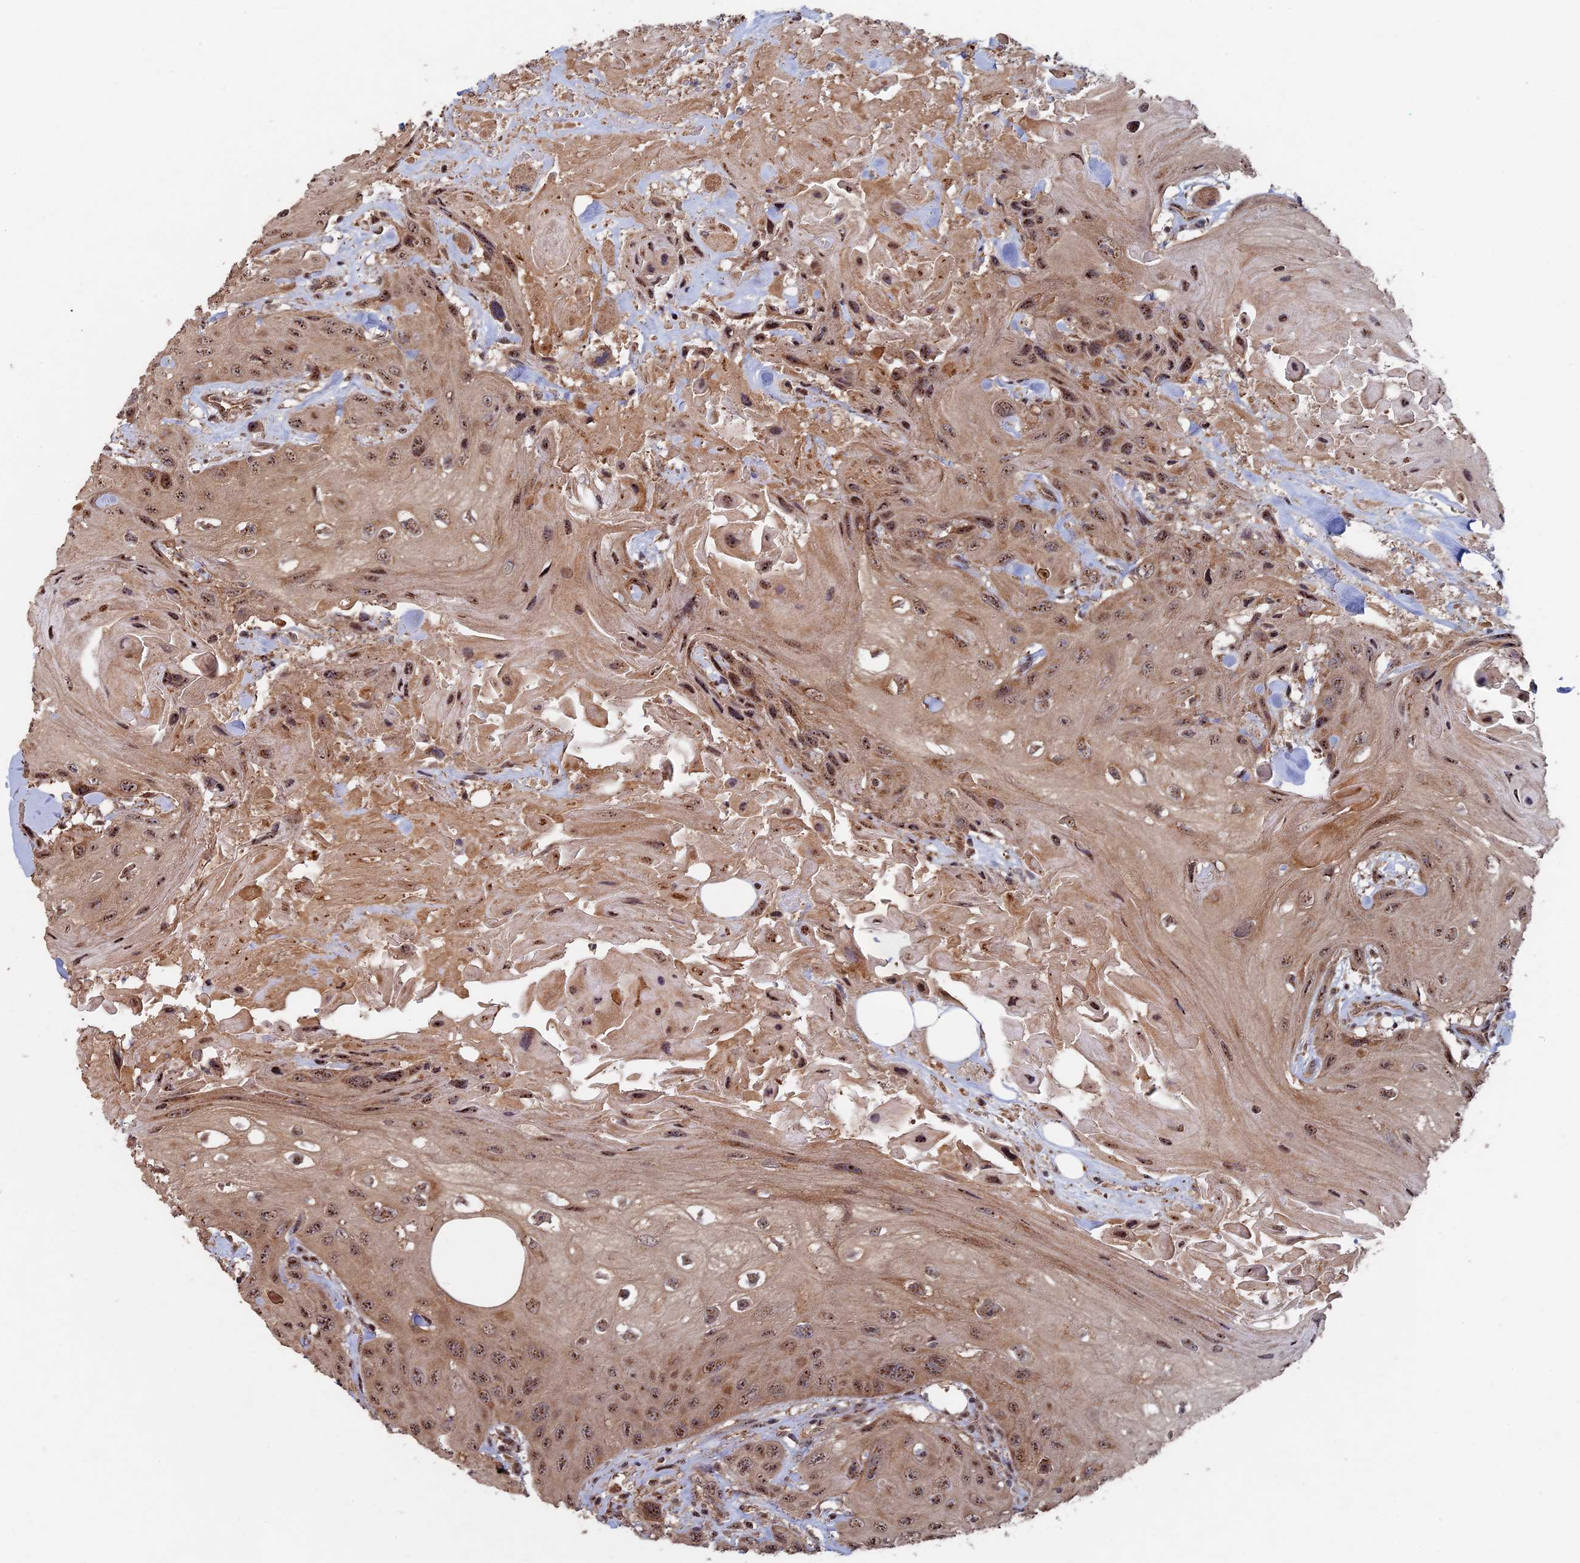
{"staining": {"intensity": "moderate", "quantity": ">75%", "location": "cytoplasmic/membranous,nuclear"}, "tissue": "head and neck cancer", "cell_type": "Tumor cells", "image_type": "cancer", "snomed": [{"axis": "morphology", "description": "Squamous cell carcinoma, NOS"}, {"axis": "topography", "description": "Head-Neck"}], "caption": "Immunohistochemical staining of head and neck cancer (squamous cell carcinoma) reveals medium levels of moderate cytoplasmic/membranous and nuclear positivity in approximately >75% of tumor cells. The staining was performed using DAB (3,3'-diaminobenzidine), with brown indicating positive protein expression. Nuclei are stained blue with hematoxylin.", "gene": "KIAA1328", "patient": {"sex": "male", "age": 81}}